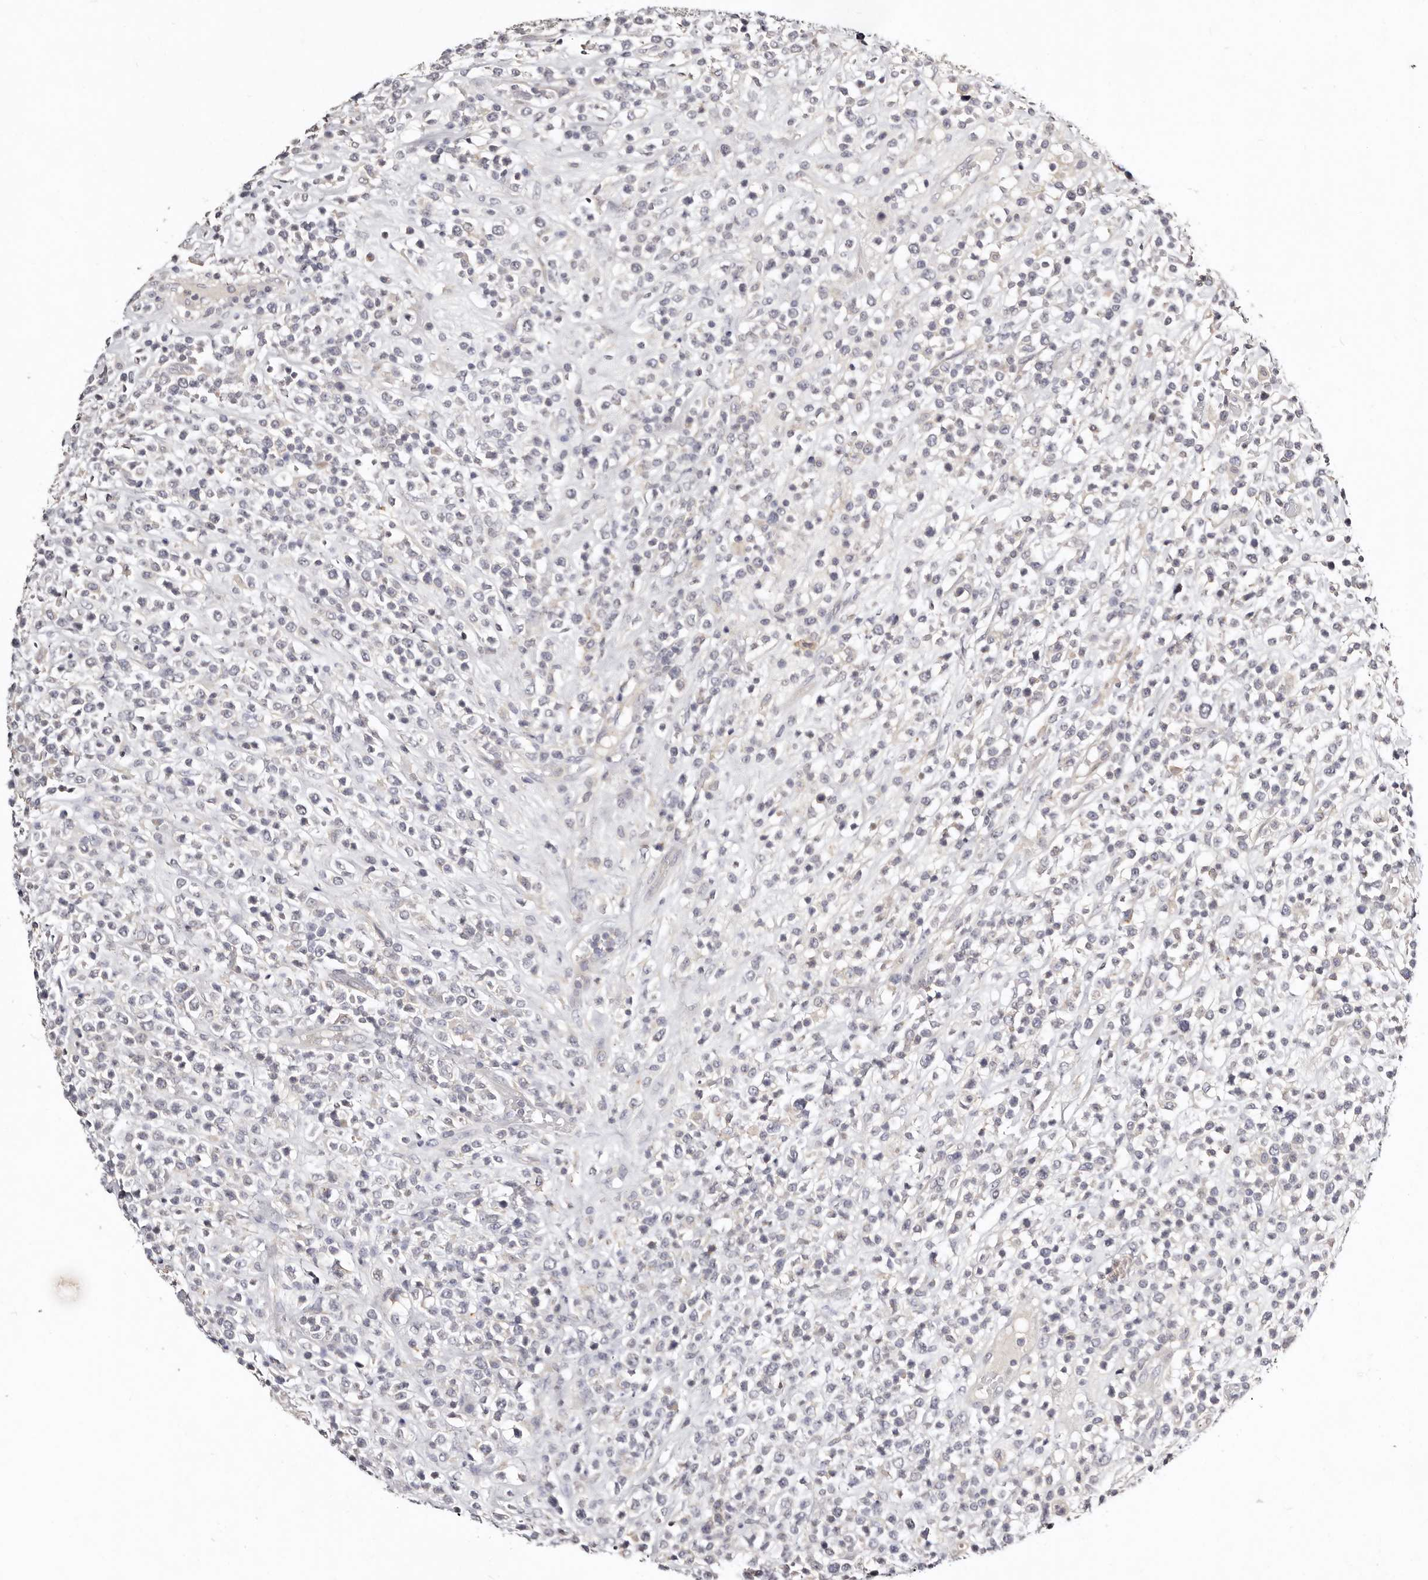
{"staining": {"intensity": "negative", "quantity": "none", "location": "none"}, "tissue": "lymphoma", "cell_type": "Tumor cells", "image_type": "cancer", "snomed": [{"axis": "morphology", "description": "Malignant lymphoma, non-Hodgkin's type, High grade"}, {"axis": "topography", "description": "Colon"}], "caption": "The micrograph displays no staining of tumor cells in malignant lymphoma, non-Hodgkin's type (high-grade).", "gene": "MRPS33", "patient": {"sex": "female", "age": 53}}